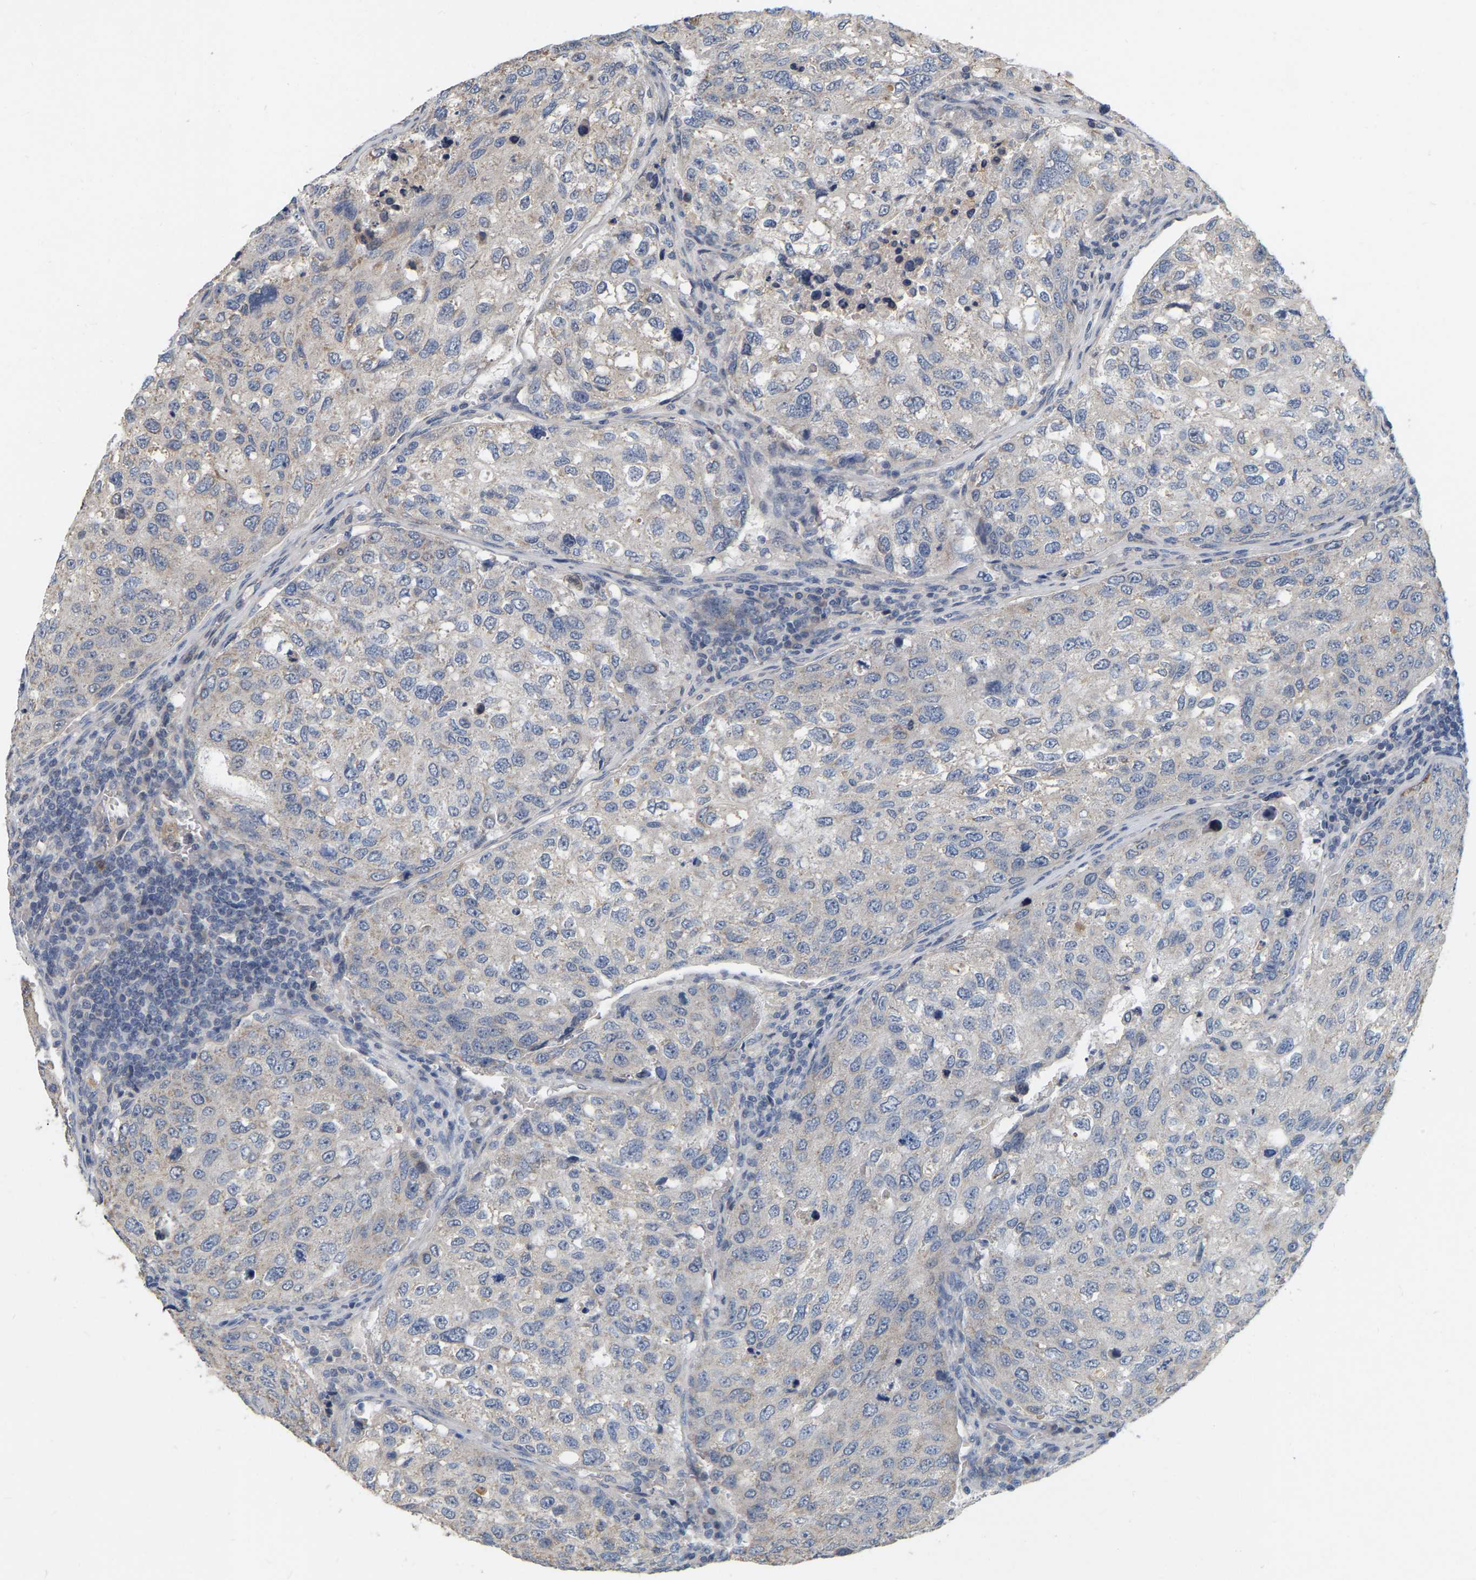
{"staining": {"intensity": "weak", "quantity": "<25%", "location": "cytoplasmic/membranous"}, "tissue": "urothelial cancer", "cell_type": "Tumor cells", "image_type": "cancer", "snomed": [{"axis": "morphology", "description": "Urothelial carcinoma, High grade"}, {"axis": "topography", "description": "Lymph node"}, {"axis": "topography", "description": "Urinary bladder"}], "caption": "Human urothelial carcinoma (high-grade) stained for a protein using immunohistochemistry demonstrates no expression in tumor cells.", "gene": "SSH1", "patient": {"sex": "male", "age": 51}}